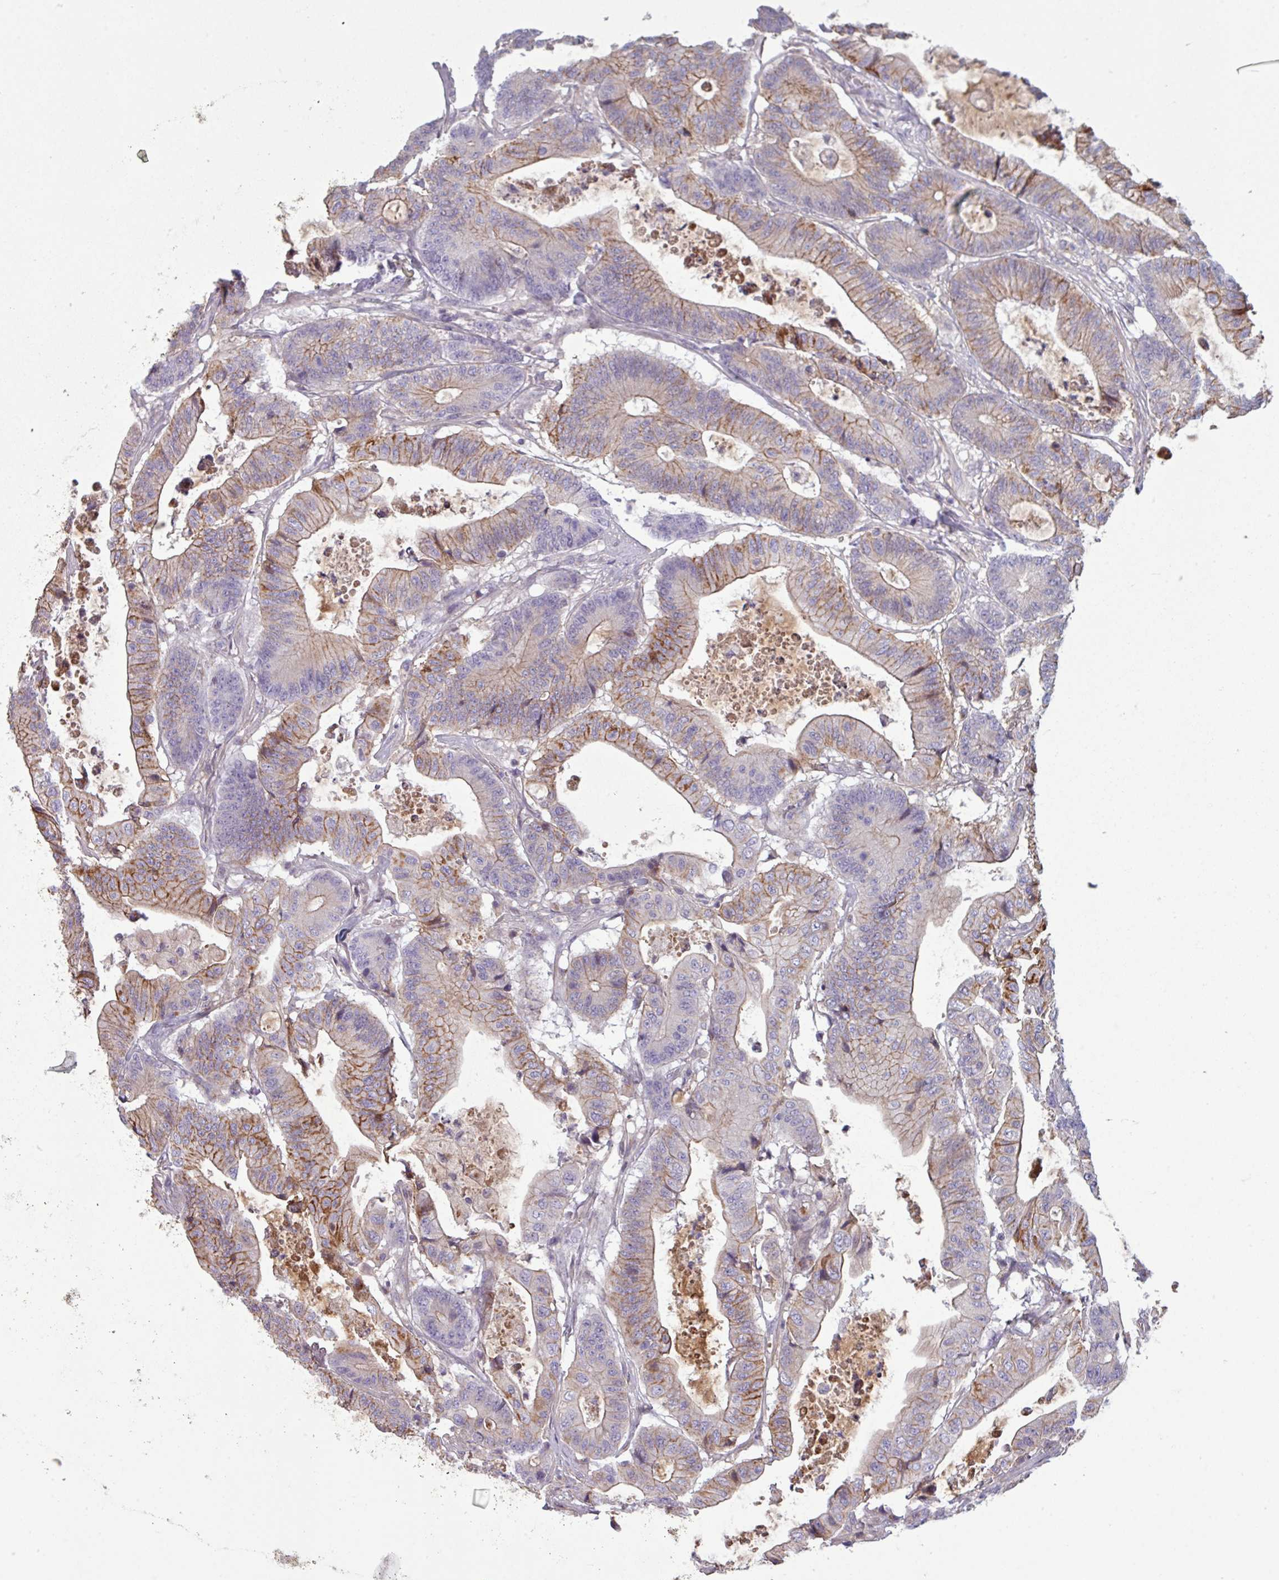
{"staining": {"intensity": "moderate", "quantity": "<25%", "location": "cytoplasmic/membranous"}, "tissue": "colorectal cancer", "cell_type": "Tumor cells", "image_type": "cancer", "snomed": [{"axis": "morphology", "description": "Adenocarcinoma, NOS"}, {"axis": "topography", "description": "Colon"}], "caption": "A low amount of moderate cytoplasmic/membranous positivity is seen in about <25% of tumor cells in adenocarcinoma (colorectal) tissue.", "gene": "C4B", "patient": {"sex": "female", "age": 84}}